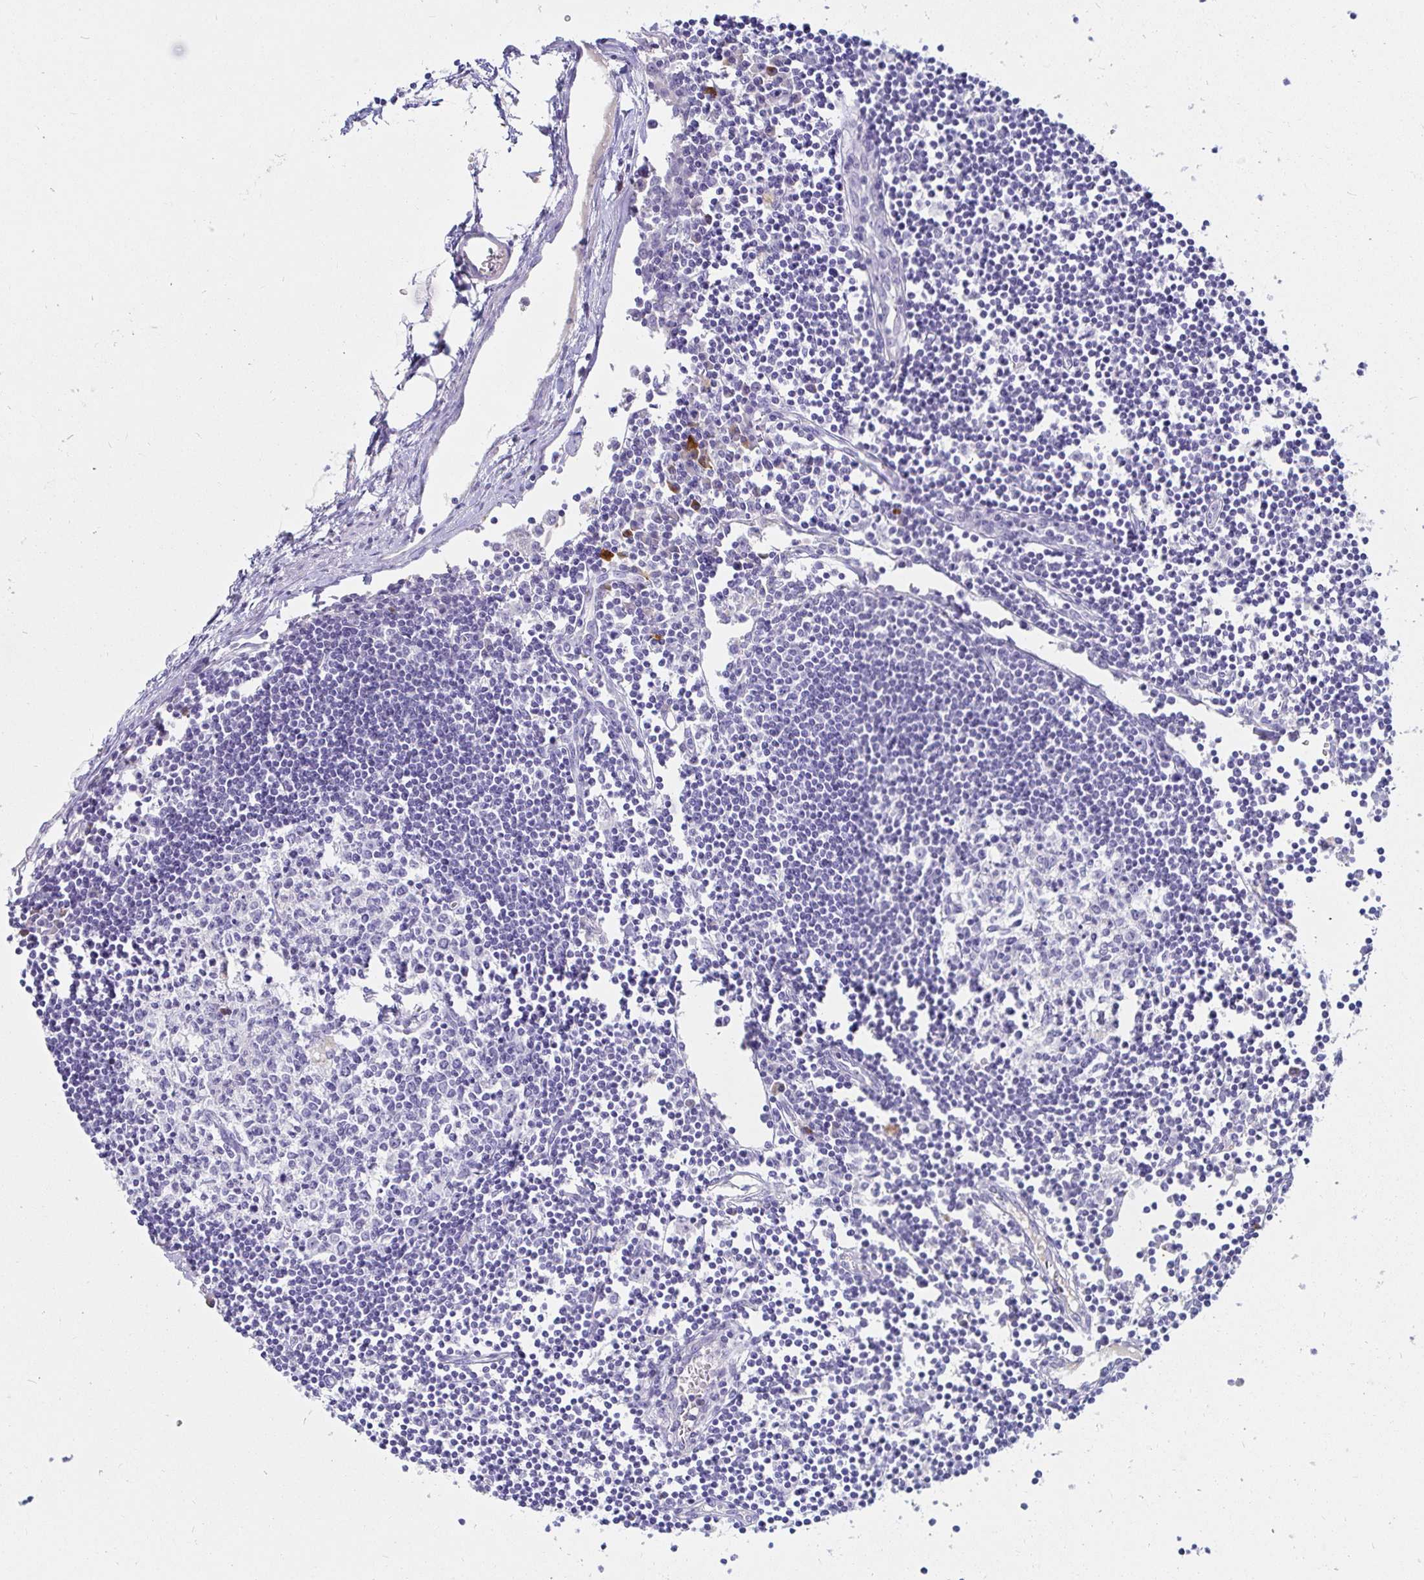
{"staining": {"intensity": "negative", "quantity": "none", "location": "none"}, "tissue": "lymph node", "cell_type": "Germinal center cells", "image_type": "normal", "snomed": [{"axis": "morphology", "description": "Normal tissue, NOS"}, {"axis": "topography", "description": "Lymph node"}], "caption": "High power microscopy photomicrograph of an IHC micrograph of benign lymph node, revealing no significant expression in germinal center cells. (Immunohistochemistry (ihc), brightfield microscopy, high magnification).", "gene": "C4orf17", "patient": {"sex": "female", "age": 65}}